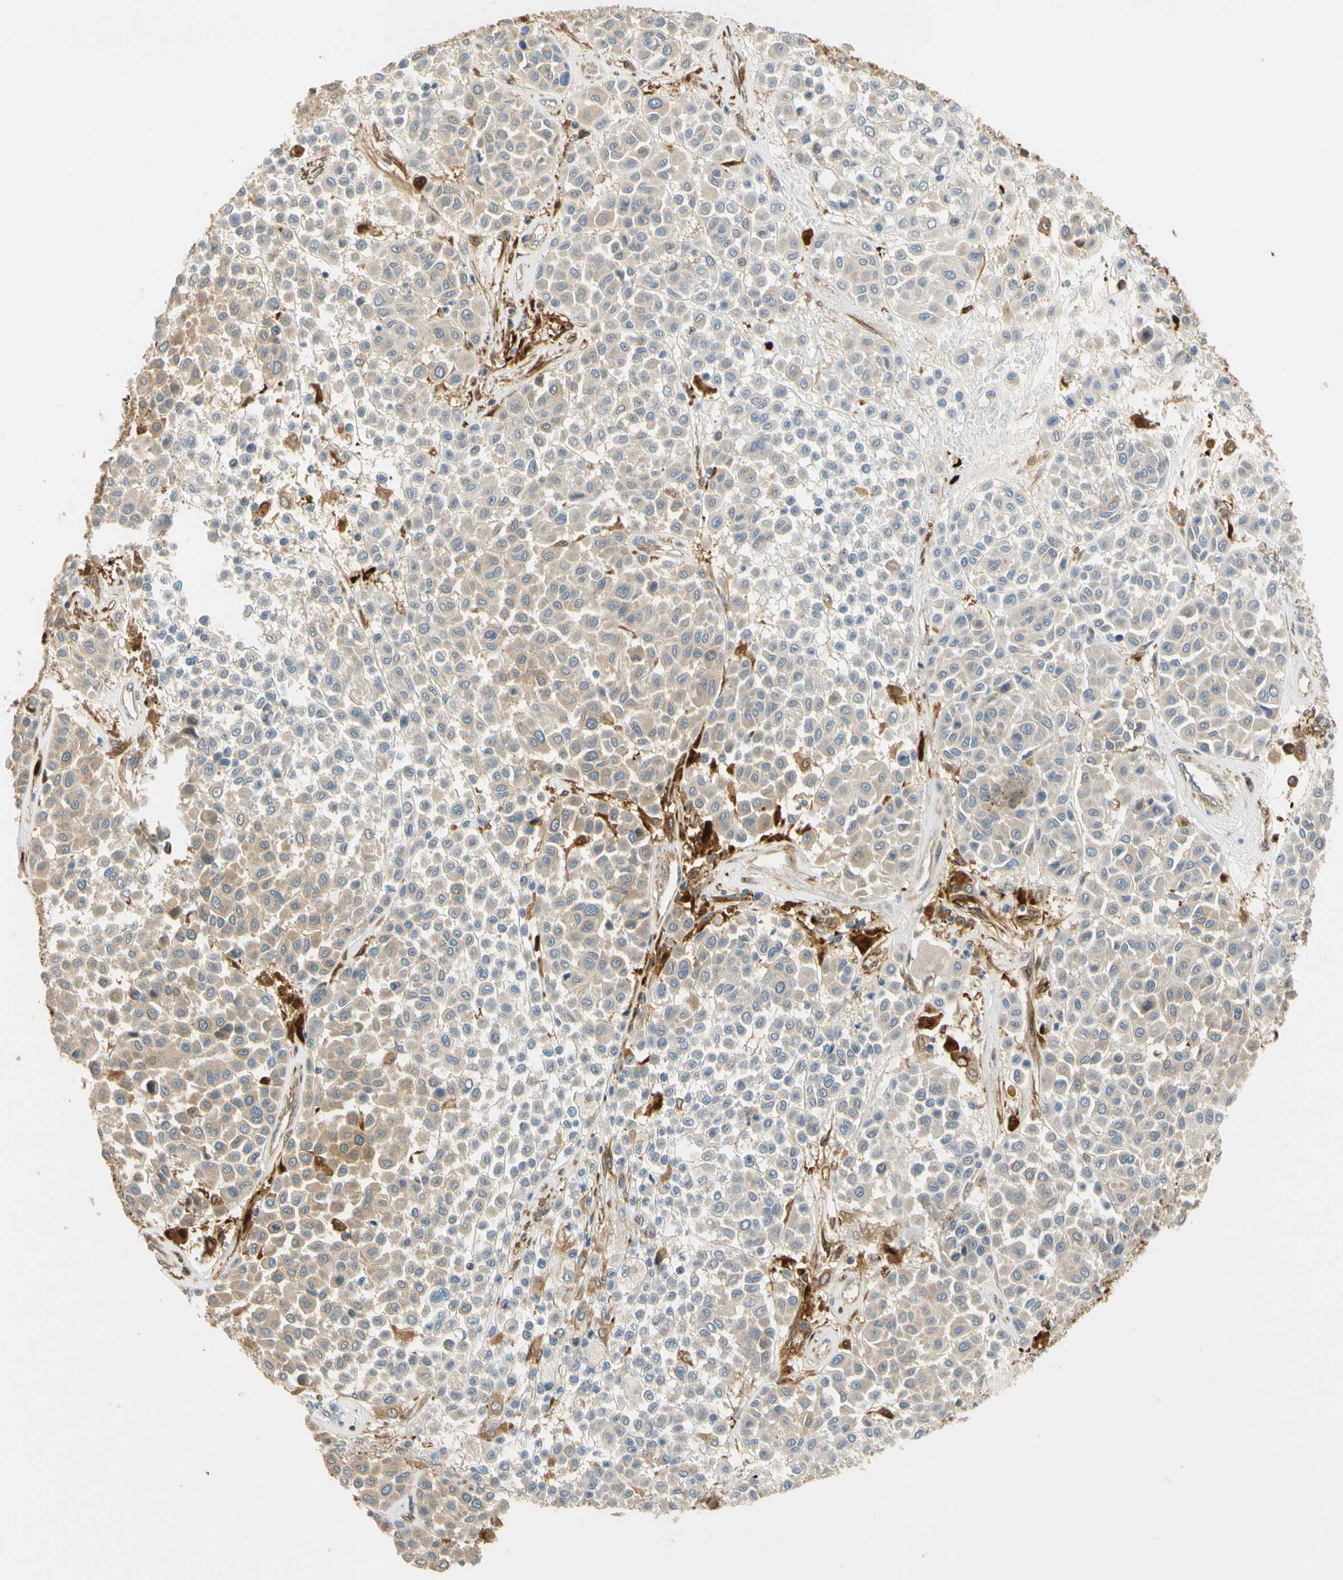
{"staining": {"intensity": "weak", "quantity": "25%-75%", "location": "cytoplasmic/membranous"}, "tissue": "melanoma", "cell_type": "Tumor cells", "image_type": "cancer", "snomed": [{"axis": "morphology", "description": "Malignant melanoma, Metastatic site"}, {"axis": "topography", "description": "Soft tissue"}], "caption": "Tumor cells display weak cytoplasmic/membranous staining in about 25%-75% of cells in malignant melanoma (metastatic site). (IHC, brightfield microscopy, high magnification).", "gene": "PARP14", "patient": {"sex": "male", "age": 41}}